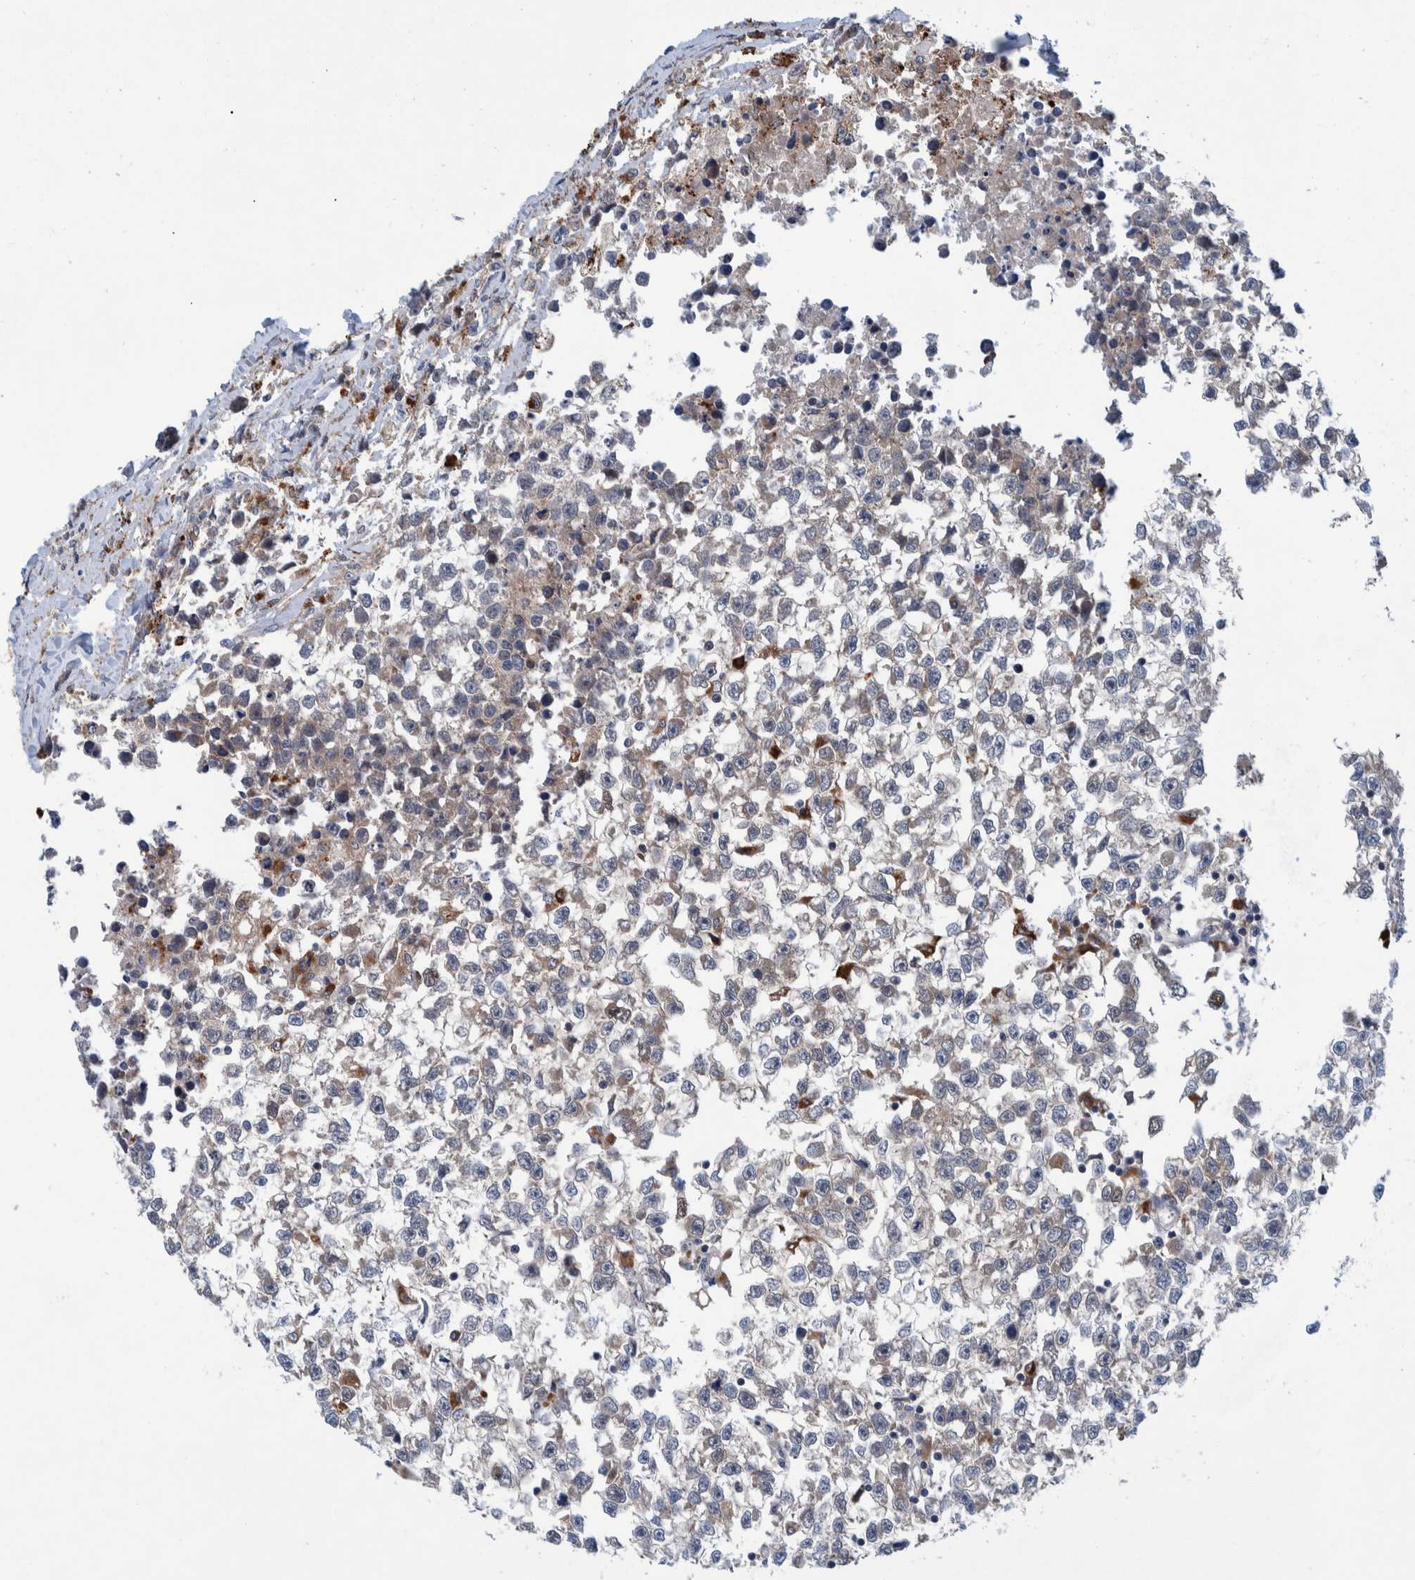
{"staining": {"intensity": "negative", "quantity": "none", "location": "none"}, "tissue": "testis cancer", "cell_type": "Tumor cells", "image_type": "cancer", "snomed": [{"axis": "morphology", "description": "Seminoma, NOS"}, {"axis": "morphology", "description": "Carcinoma, Embryonal, NOS"}, {"axis": "topography", "description": "Testis"}], "caption": "Immunohistochemistry micrograph of human embryonal carcinoma (testis) stained for a protein (brown), which reveals no staining in tumor cells.", "gene": "ITIH3", "patient": {"sex": "male", "age": 51}}